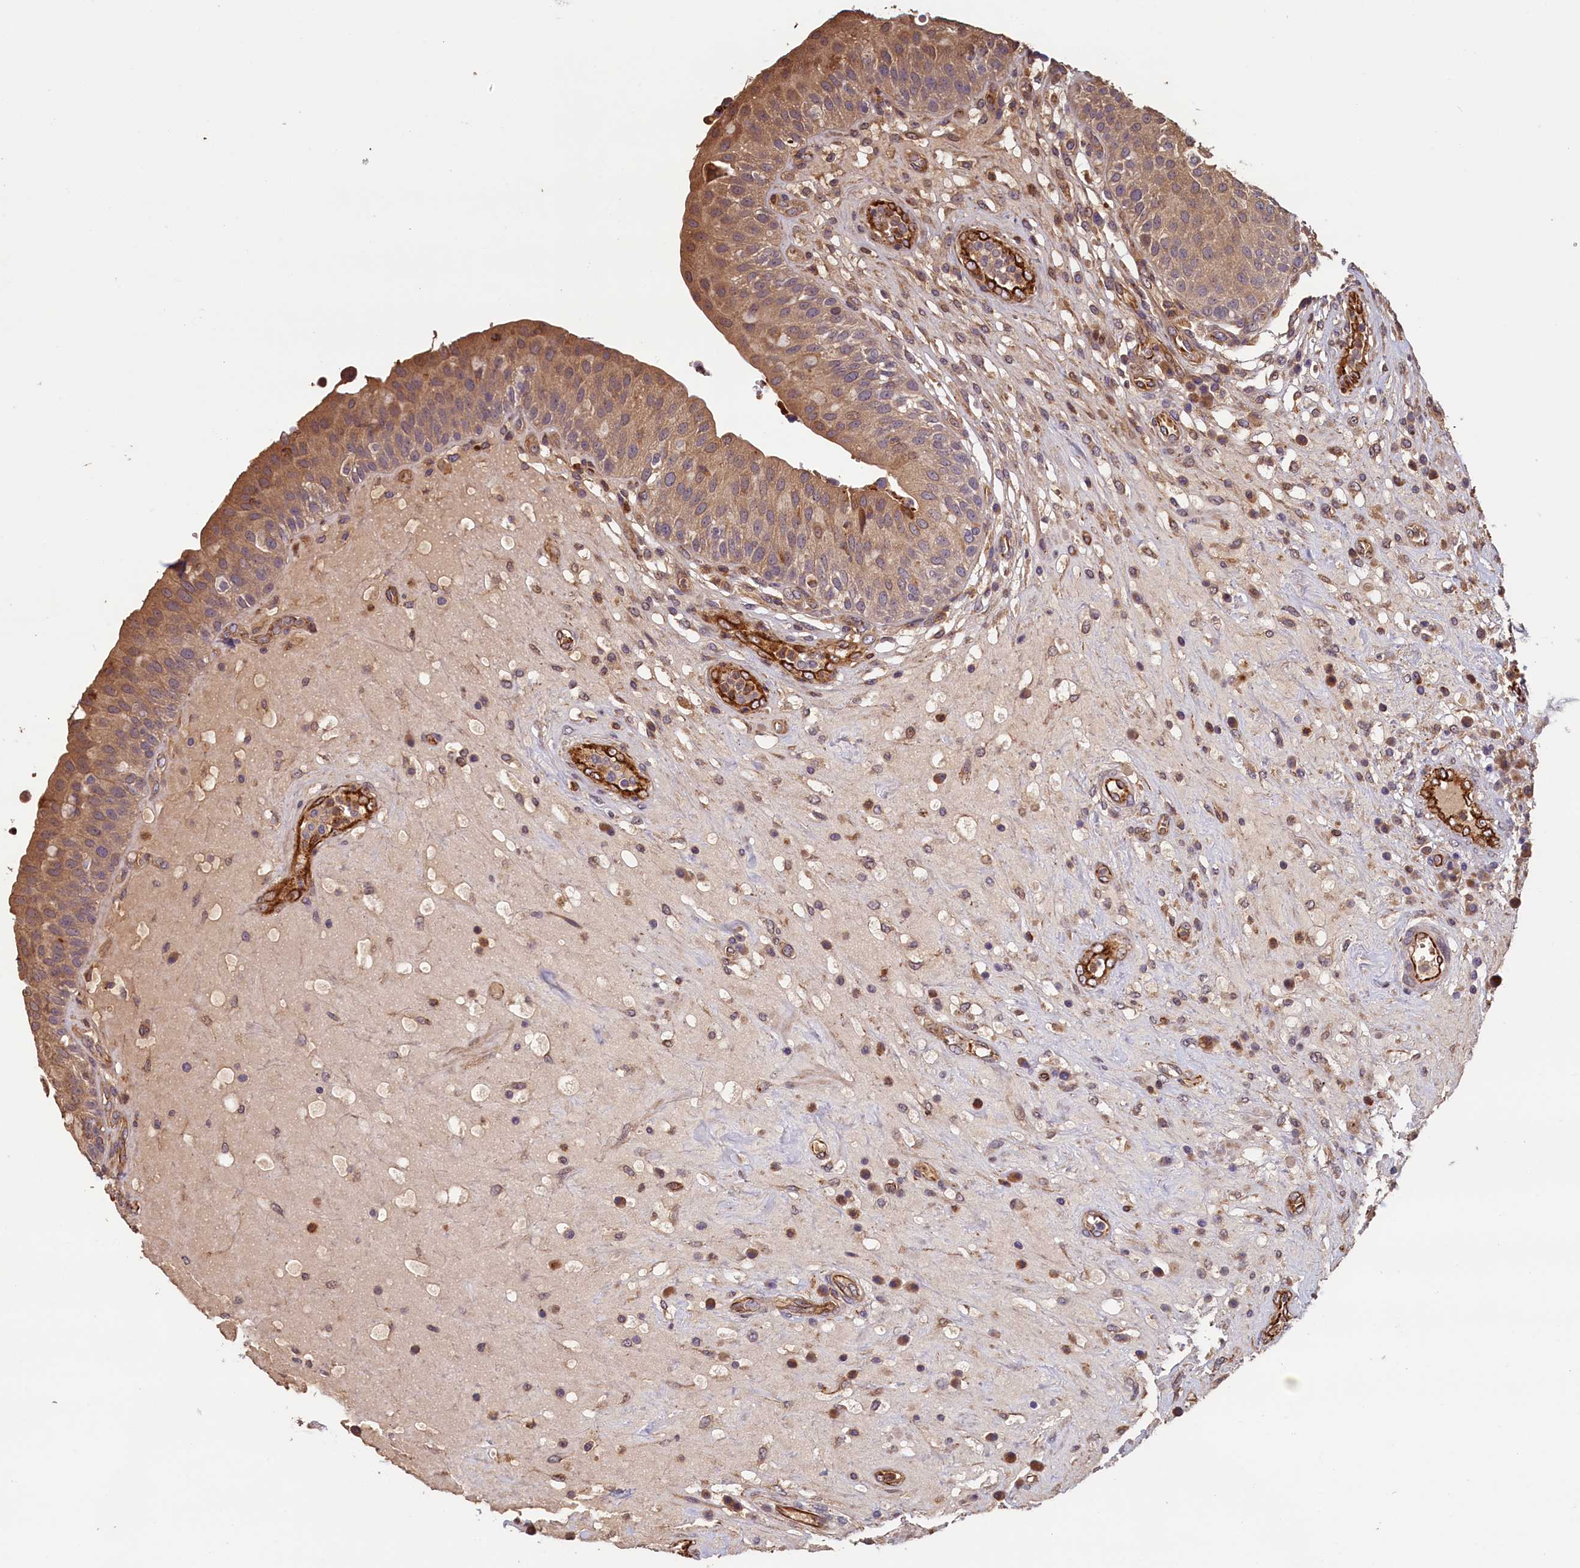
{"staining": {"intensity": "moderate", "quantity": ">75%", "location": "cytoplasmic/membranous"}, "tissue": "urinary bladder", "cell_type": "Urothelial cells", "image_type": "normal", "snomed": [{"axis": "morphology", "description": "Normal tissue, NOS"}, {"axis": "topography", "description": "Urinary bladder"}], "caption": "Urothelial cells display moderate cytoplasmic/membranous expression in approximately >75% of cells in unremarkable urinary bladder.", "gene": "ACSBG1", "patient": {"sex": "female", "age": 62}}